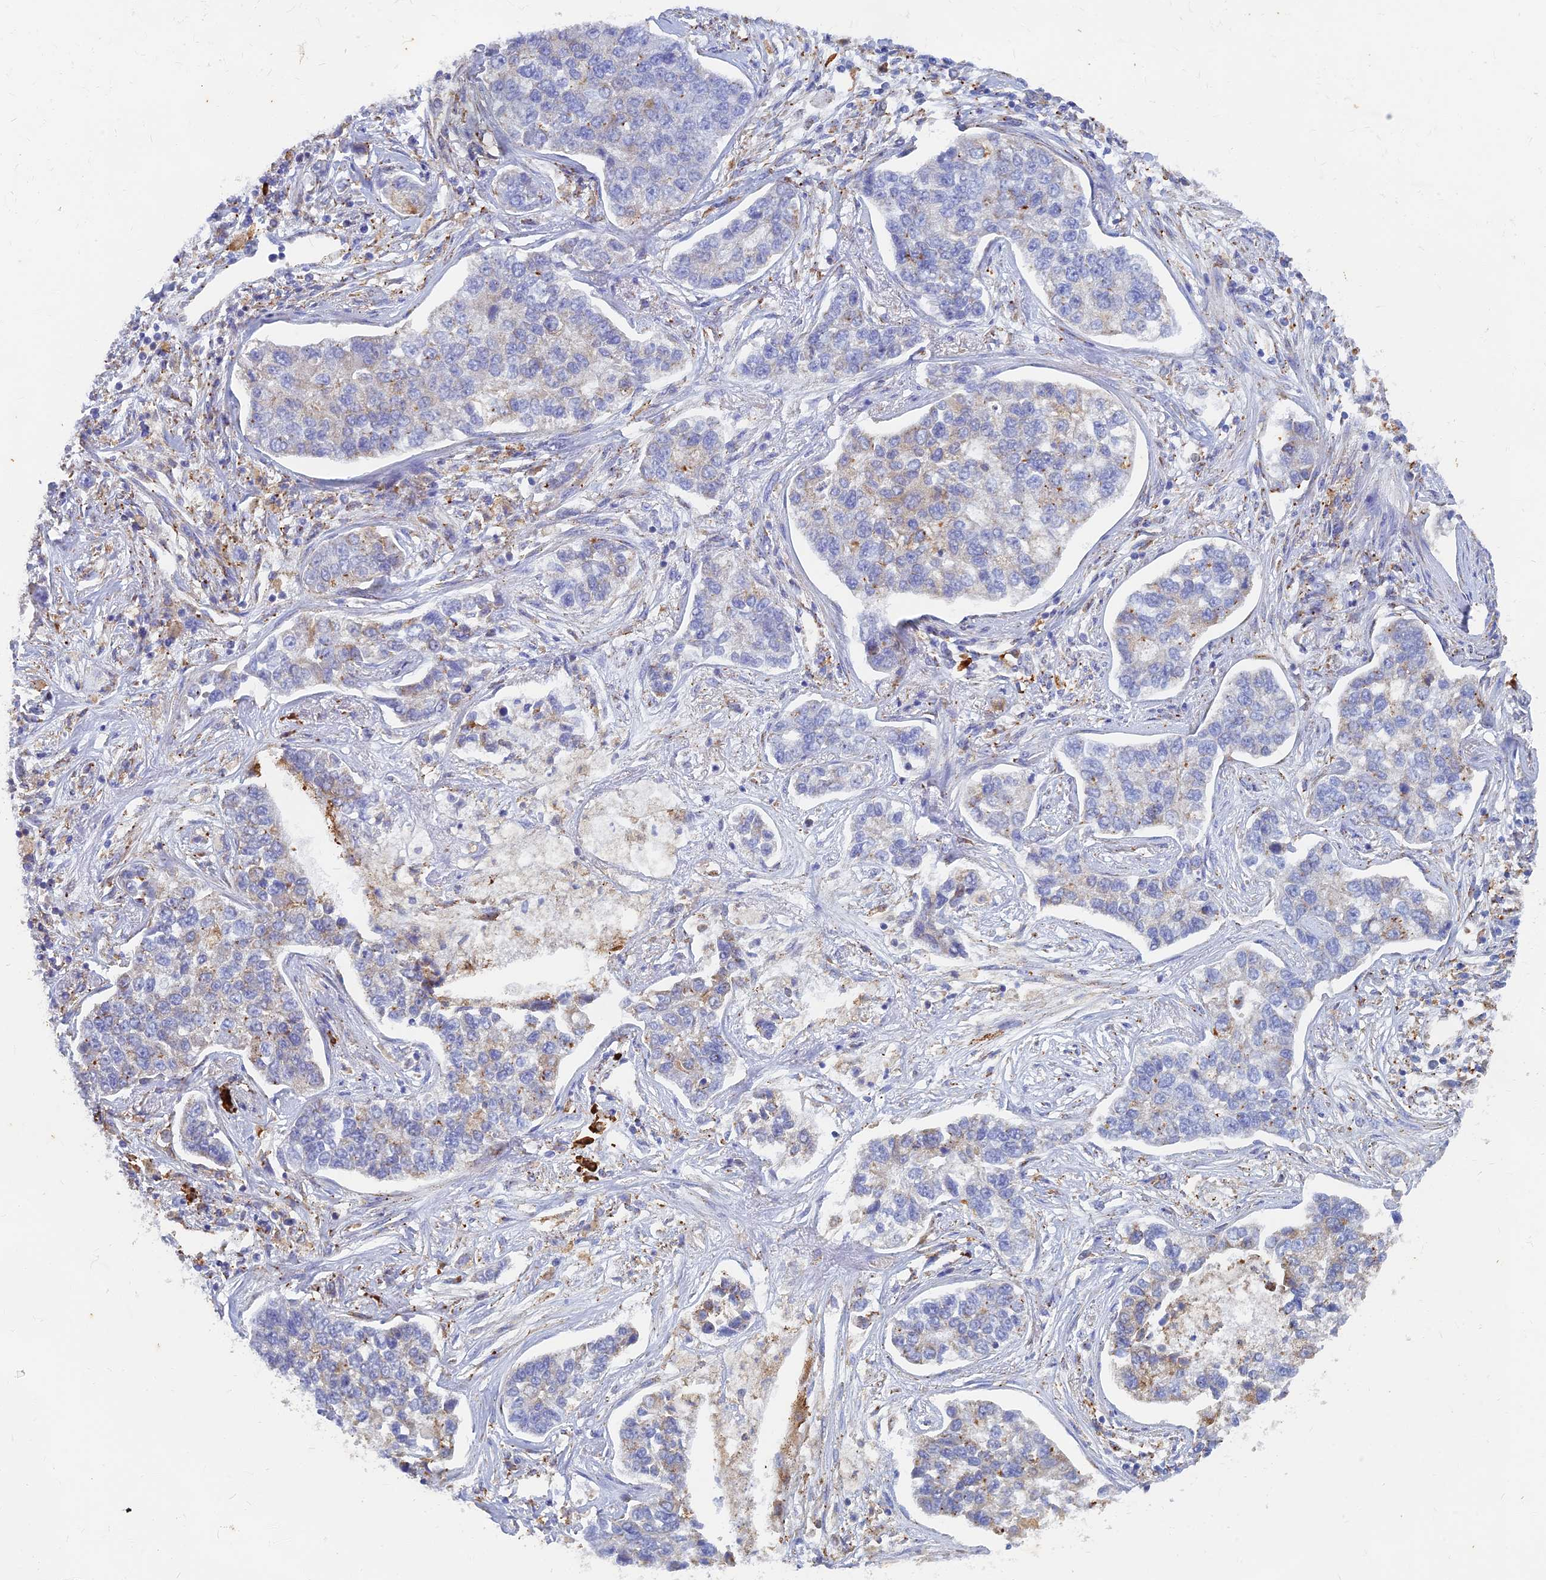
{"staining": {"intensity": "weak", "quantity": "<25%", "location": "cytoplasmic/membranous"}, "tissue": "lung cancer", "cell_type": "Tumor cells", "image_type": "cancer", "snomed": [{"axis": "morphology", "description": "Adenocarcinoma, NOS"}, {"axis": "topography", "description": "Lung"}], "caption": "The IHC micrograph has no significant positivity in tumor cells of lung cancer tissue.", "gene": "WDR35", "patient": {"sex": "male", "age": 49}}